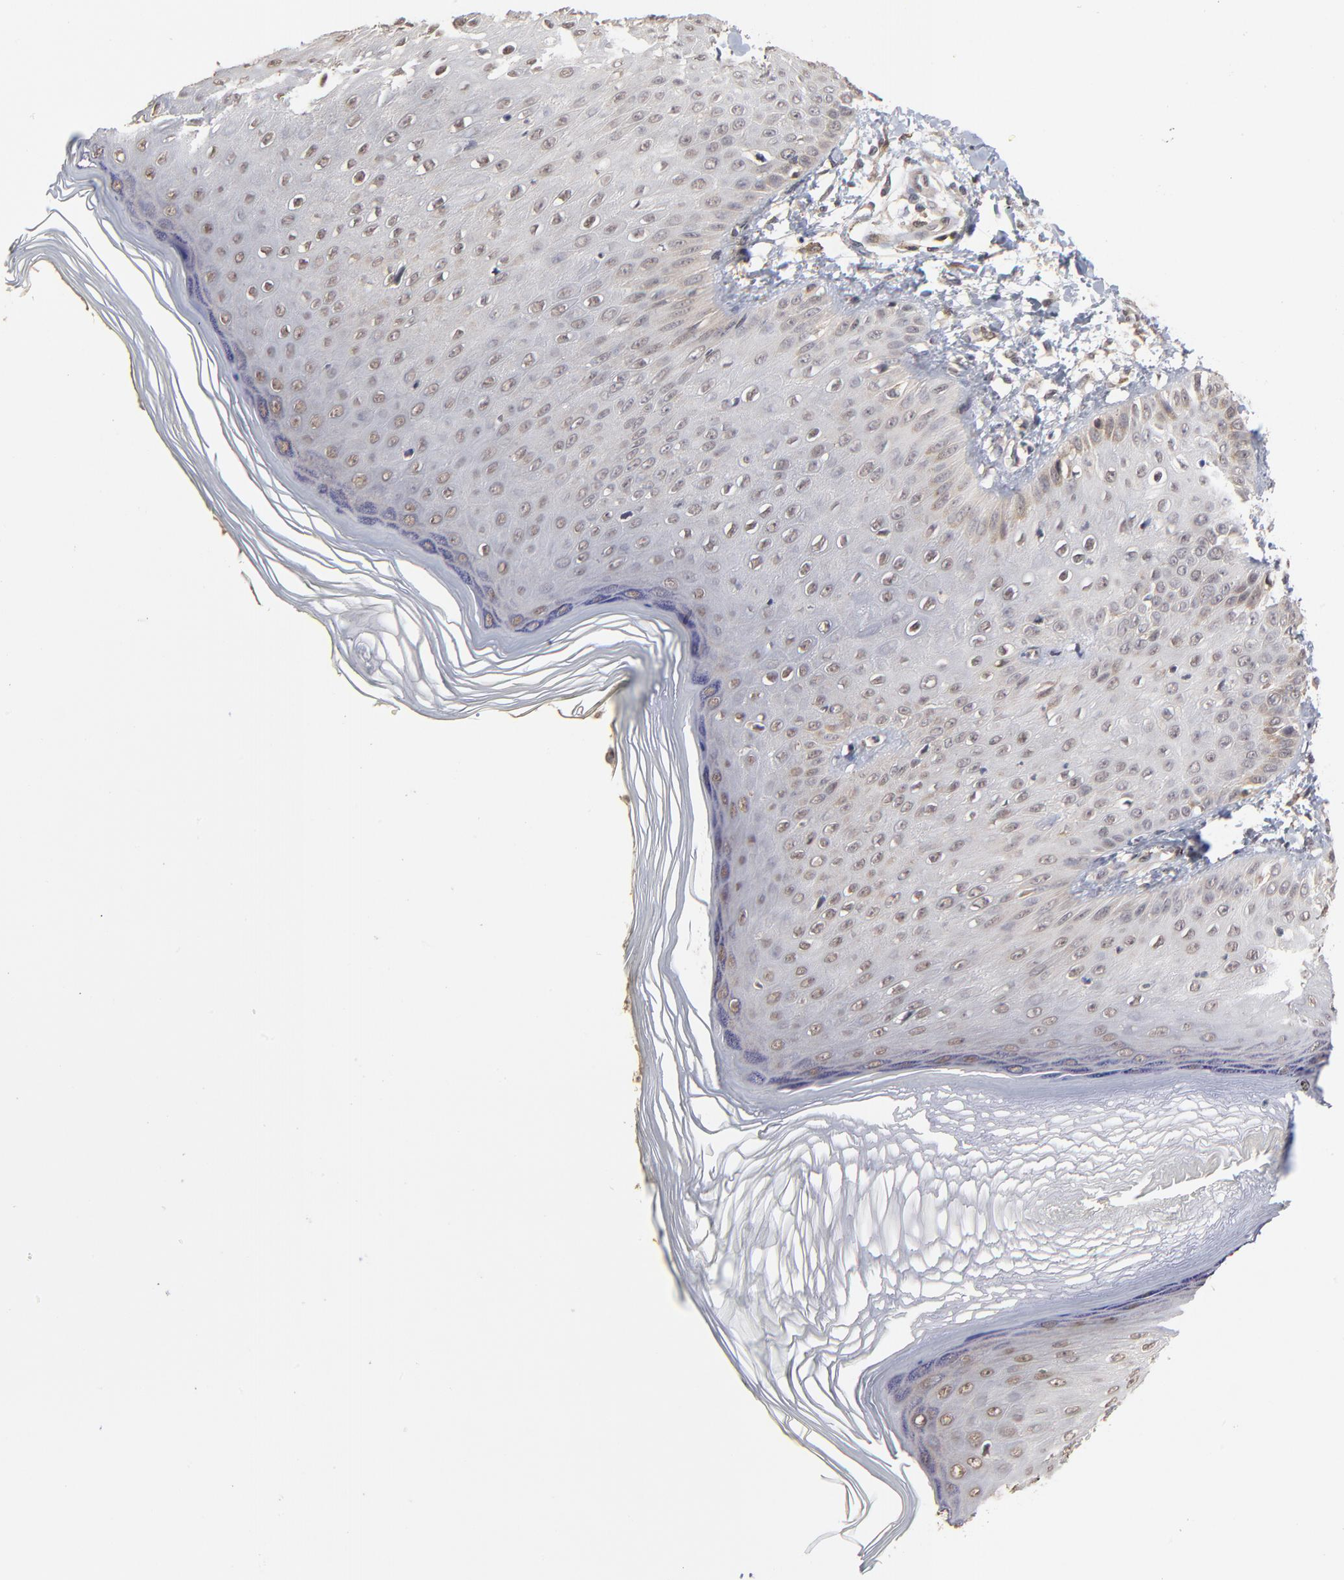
{"staining": {"intensity": "moderate", "quantity": "25%-75%", "location": "cytoplasmic/membranous"}, "tissue": "skin", "cell_type": "Epidermal cells", "image_type": "normal", "snomed": [{"axis": "morphology", "description": "Normal tissue, NOS"}, {"axis": "morphology", "description": "Inflammation, NOS"}, {"axis": "topography", "description": "Soft tissue"}, {"axis": "topography", "description": "Anal"}], "caption": "Immunohistochemistry (IHC) image of normal skin stained for a protein (brown), which demonstrates medium levels of moderate cytoplasmic/membranous staining in about 25%-75% of epidermal cells.", "gene": "ASB8", "patient": {"sex": "female", "age": 15}}